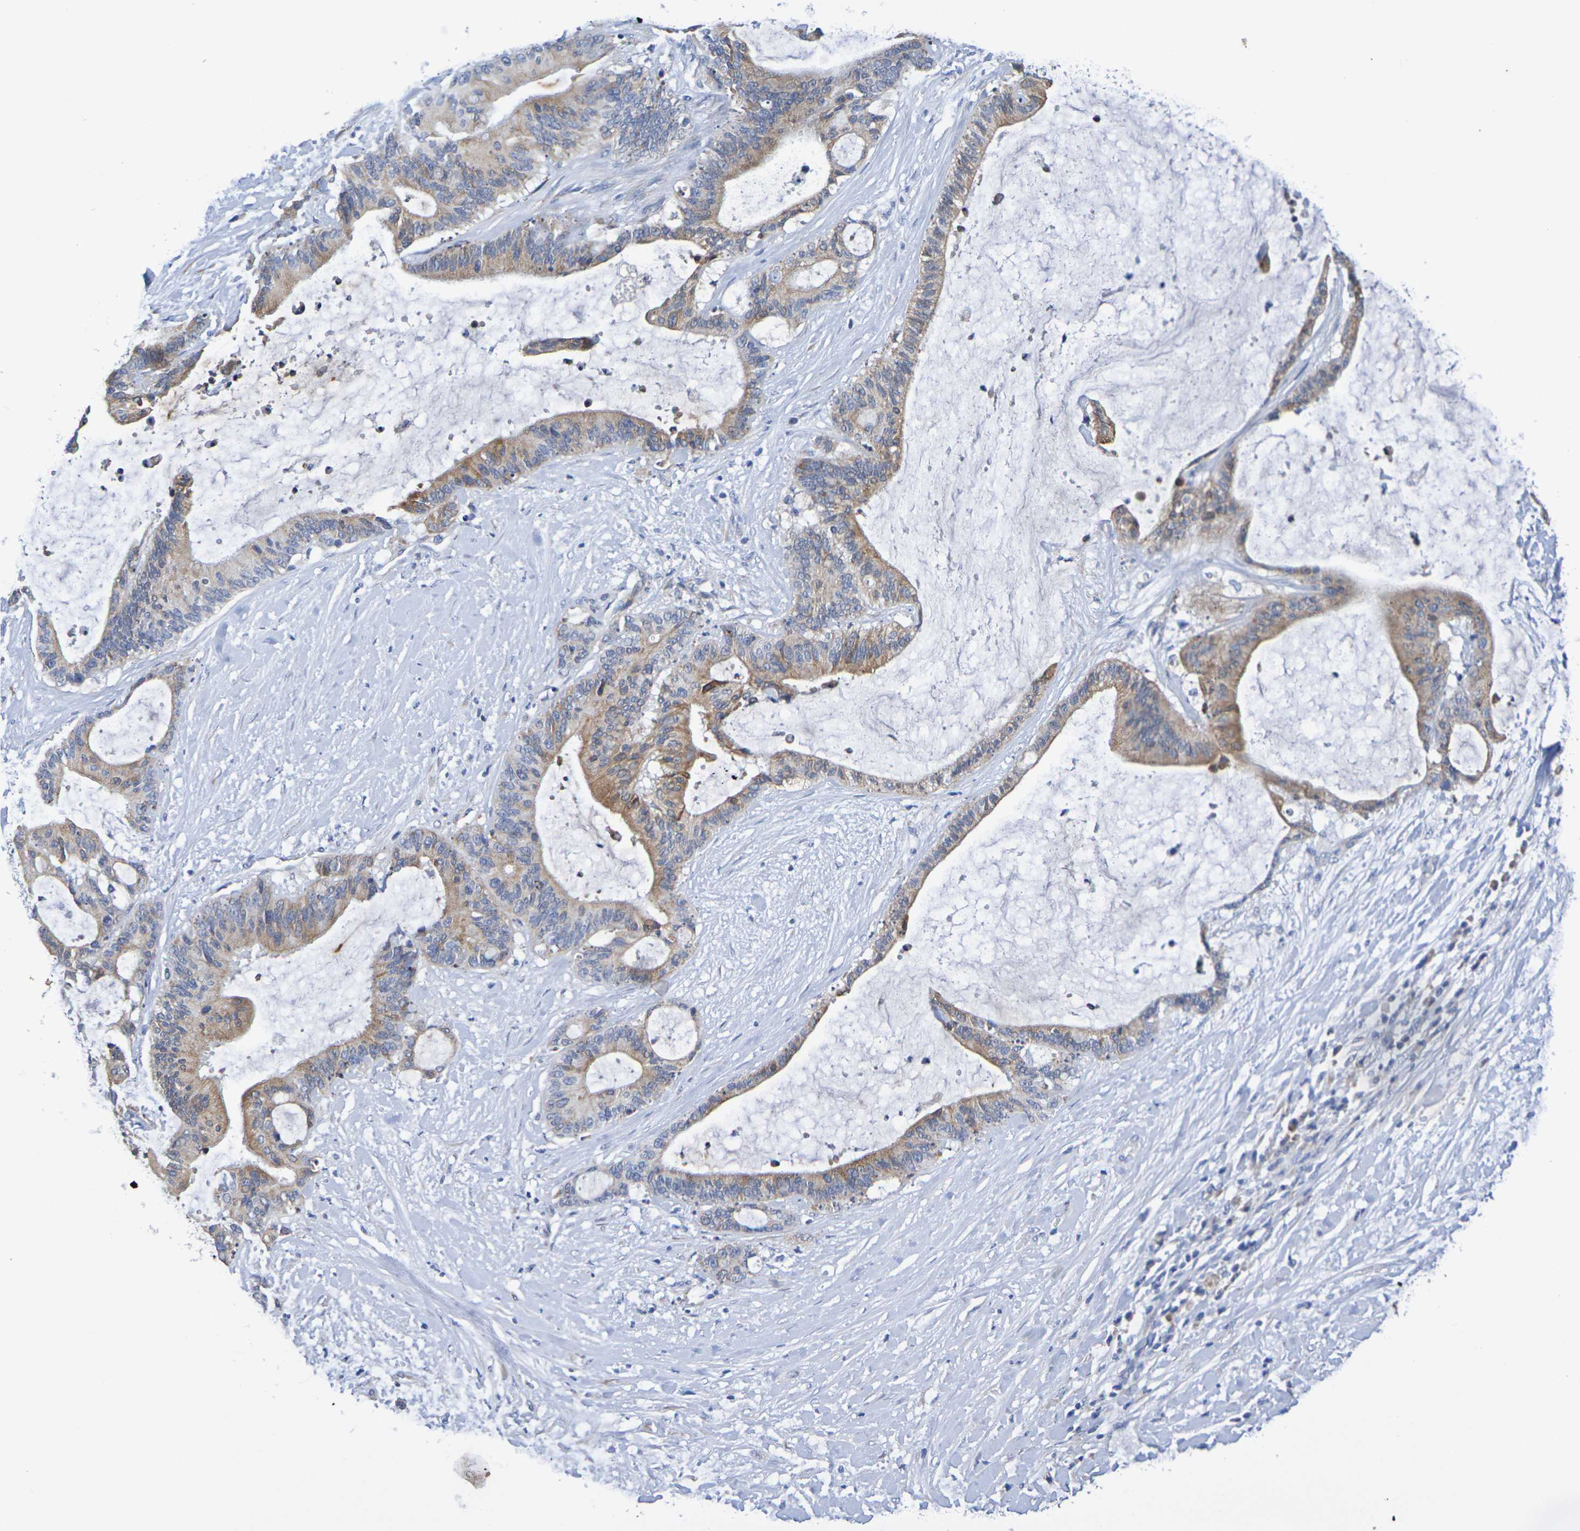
{"staining": {"intensity": "moderate", "quantity": "25%-75%", "location": "cytoplasmic/membranous"}, "tissue": "liver cancer", "cell_type": "Tumor cells", "image_type": "cancer", "snomed": [{"axis": "morphology", "description": "Cholangiocarcinoma"}, {"axis": "topography", "description": "Liver"}], "caption": "A histopathology image of liver cancer (cholangiocarcinoma) stained for a protein demonstrates moderate cytoplasmic/membranous brown staining in tumor cells.", "gene": "SDC4", "patient": {"sex": "female", "age": 73}}